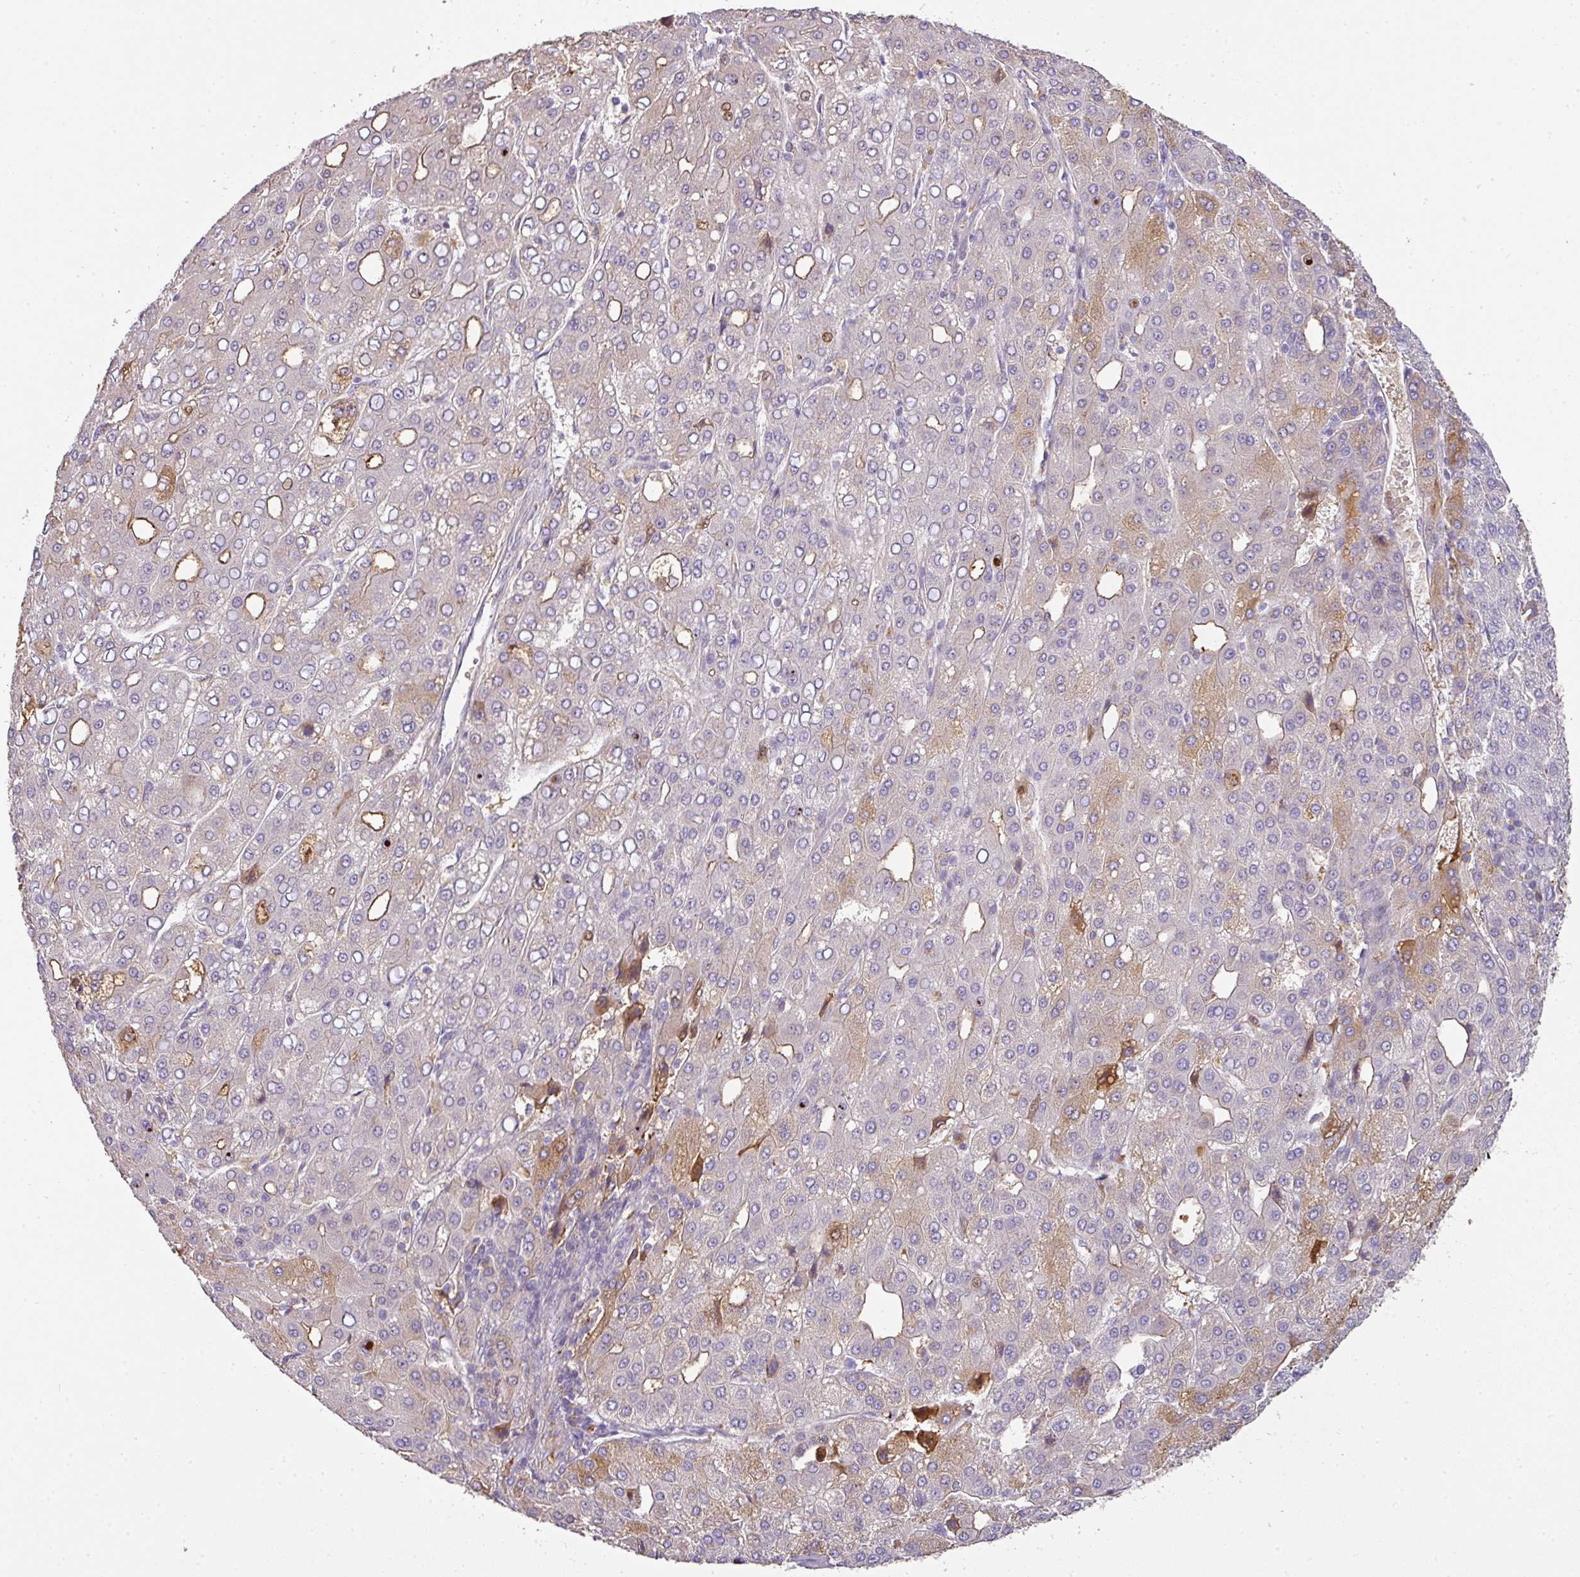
{"staining": {"intensity": "moderate", "quantity": "<25%", "location": "cytoplasmic/membranous"}, "tissue": "liver cancer", "cell_type": "Tumor cells", "image_type": "cancer", "snomed": [{"axis": "morphology", "description": "Carcinoma, Hepatocellular, NOS"}, {"axis": "topography", "description": "Liver"}], "caption": "Moderate cytoplasmic/membranous protein expression is present in approximately <25% of tumor cells in liver cancer.", "gene": "CCZ1", "patient": {"sex": "male", "age": 65}}